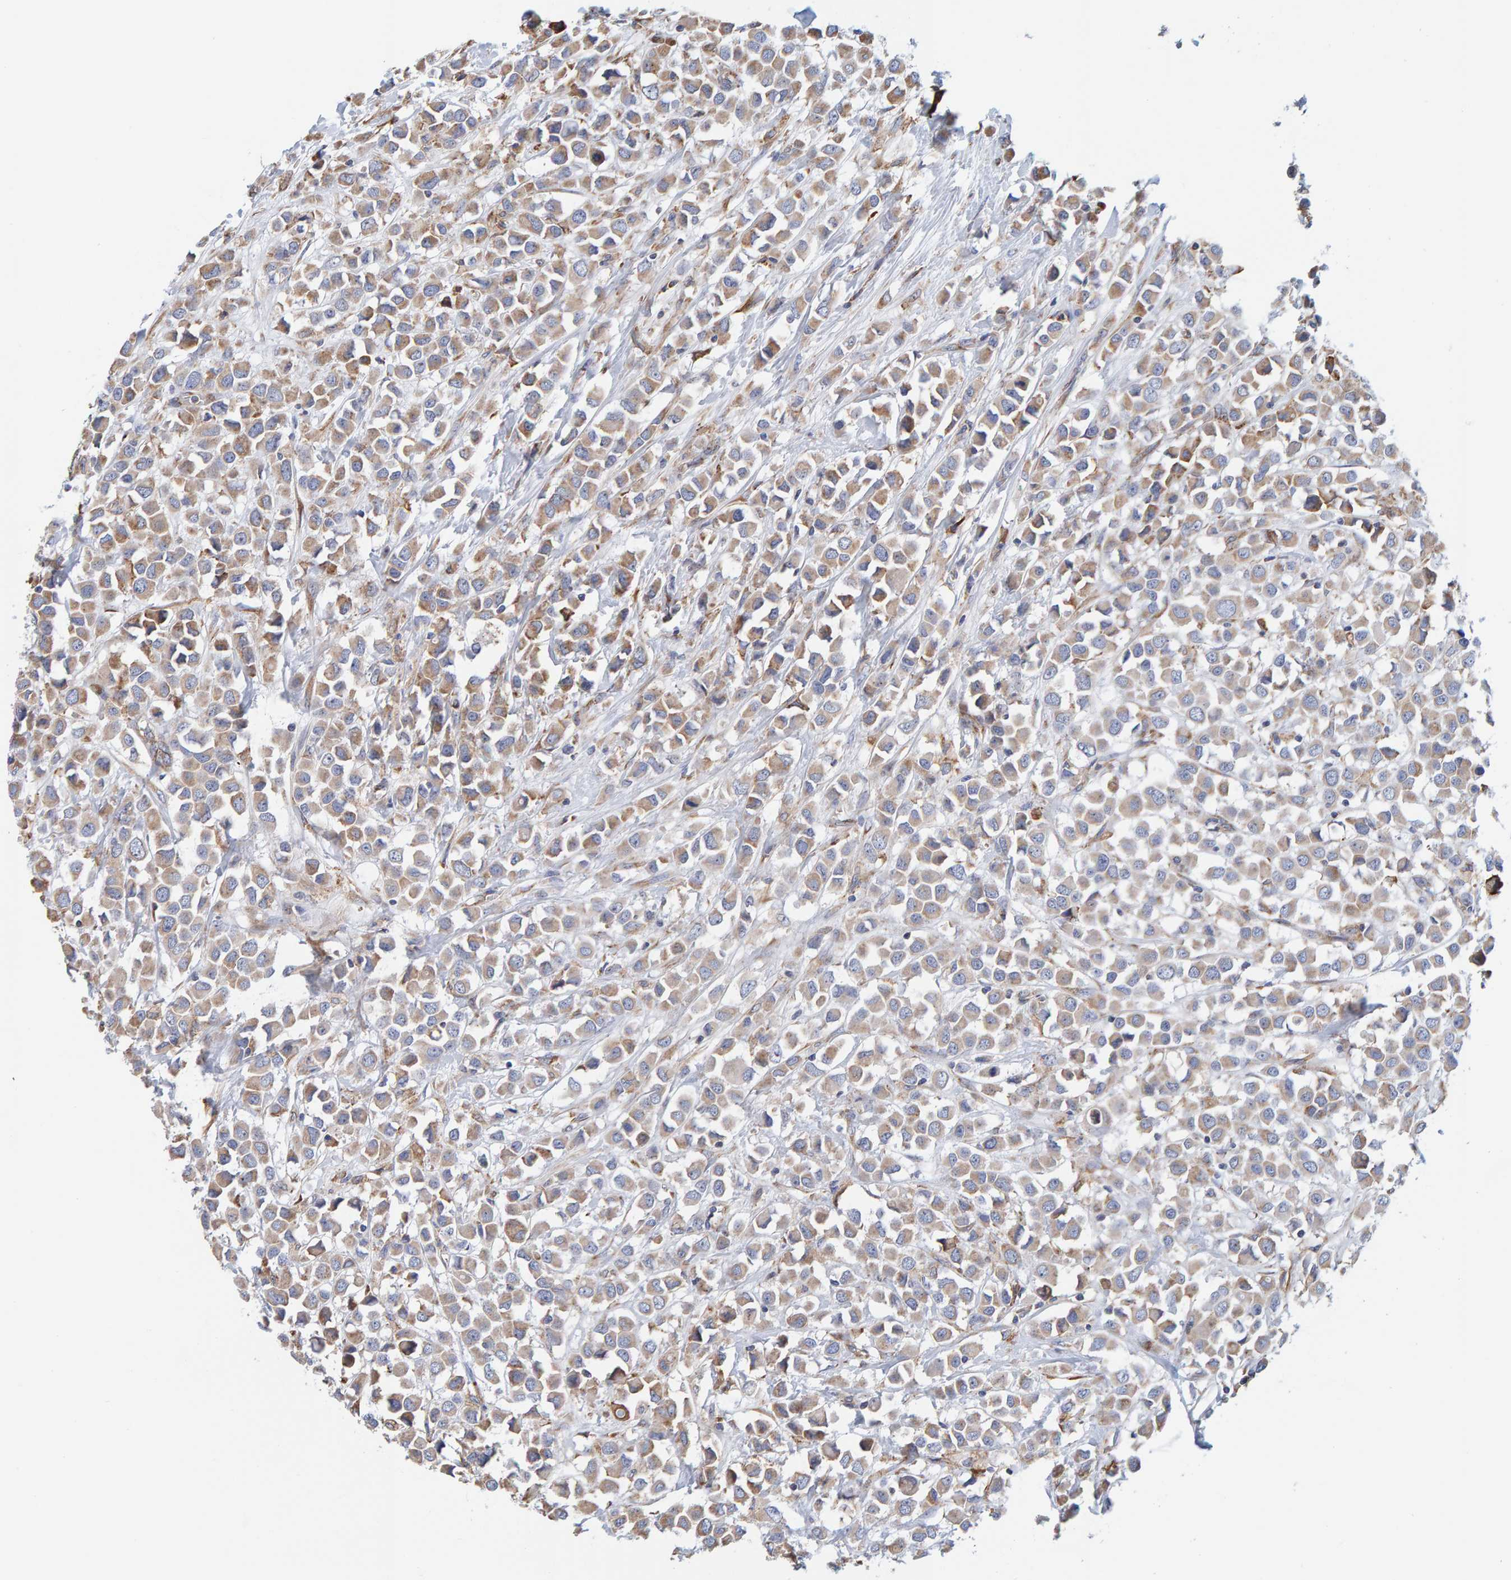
{"staining": {"intensity": "moderate", "quantity": ">75%", "location": "cytoplasmic/membranous"}, "tissue": "breast cancer", "cell_type": "Tumor cells", "image_type": "cancer", "snomed": [{"axis": "morphology", "description": "Duct carcinoma"}, {"axis": "topography", "description": "Breast"}], "caption": "A histopathology image showing moderate cytoplasmic/membranous staining in about >75% of tumor cells in breast invasive ductal carcinoma, as visualized by brown immunohistochemical staining.", "gene": "SGPL1", "patient": {"sex": "female", "age": 61}}